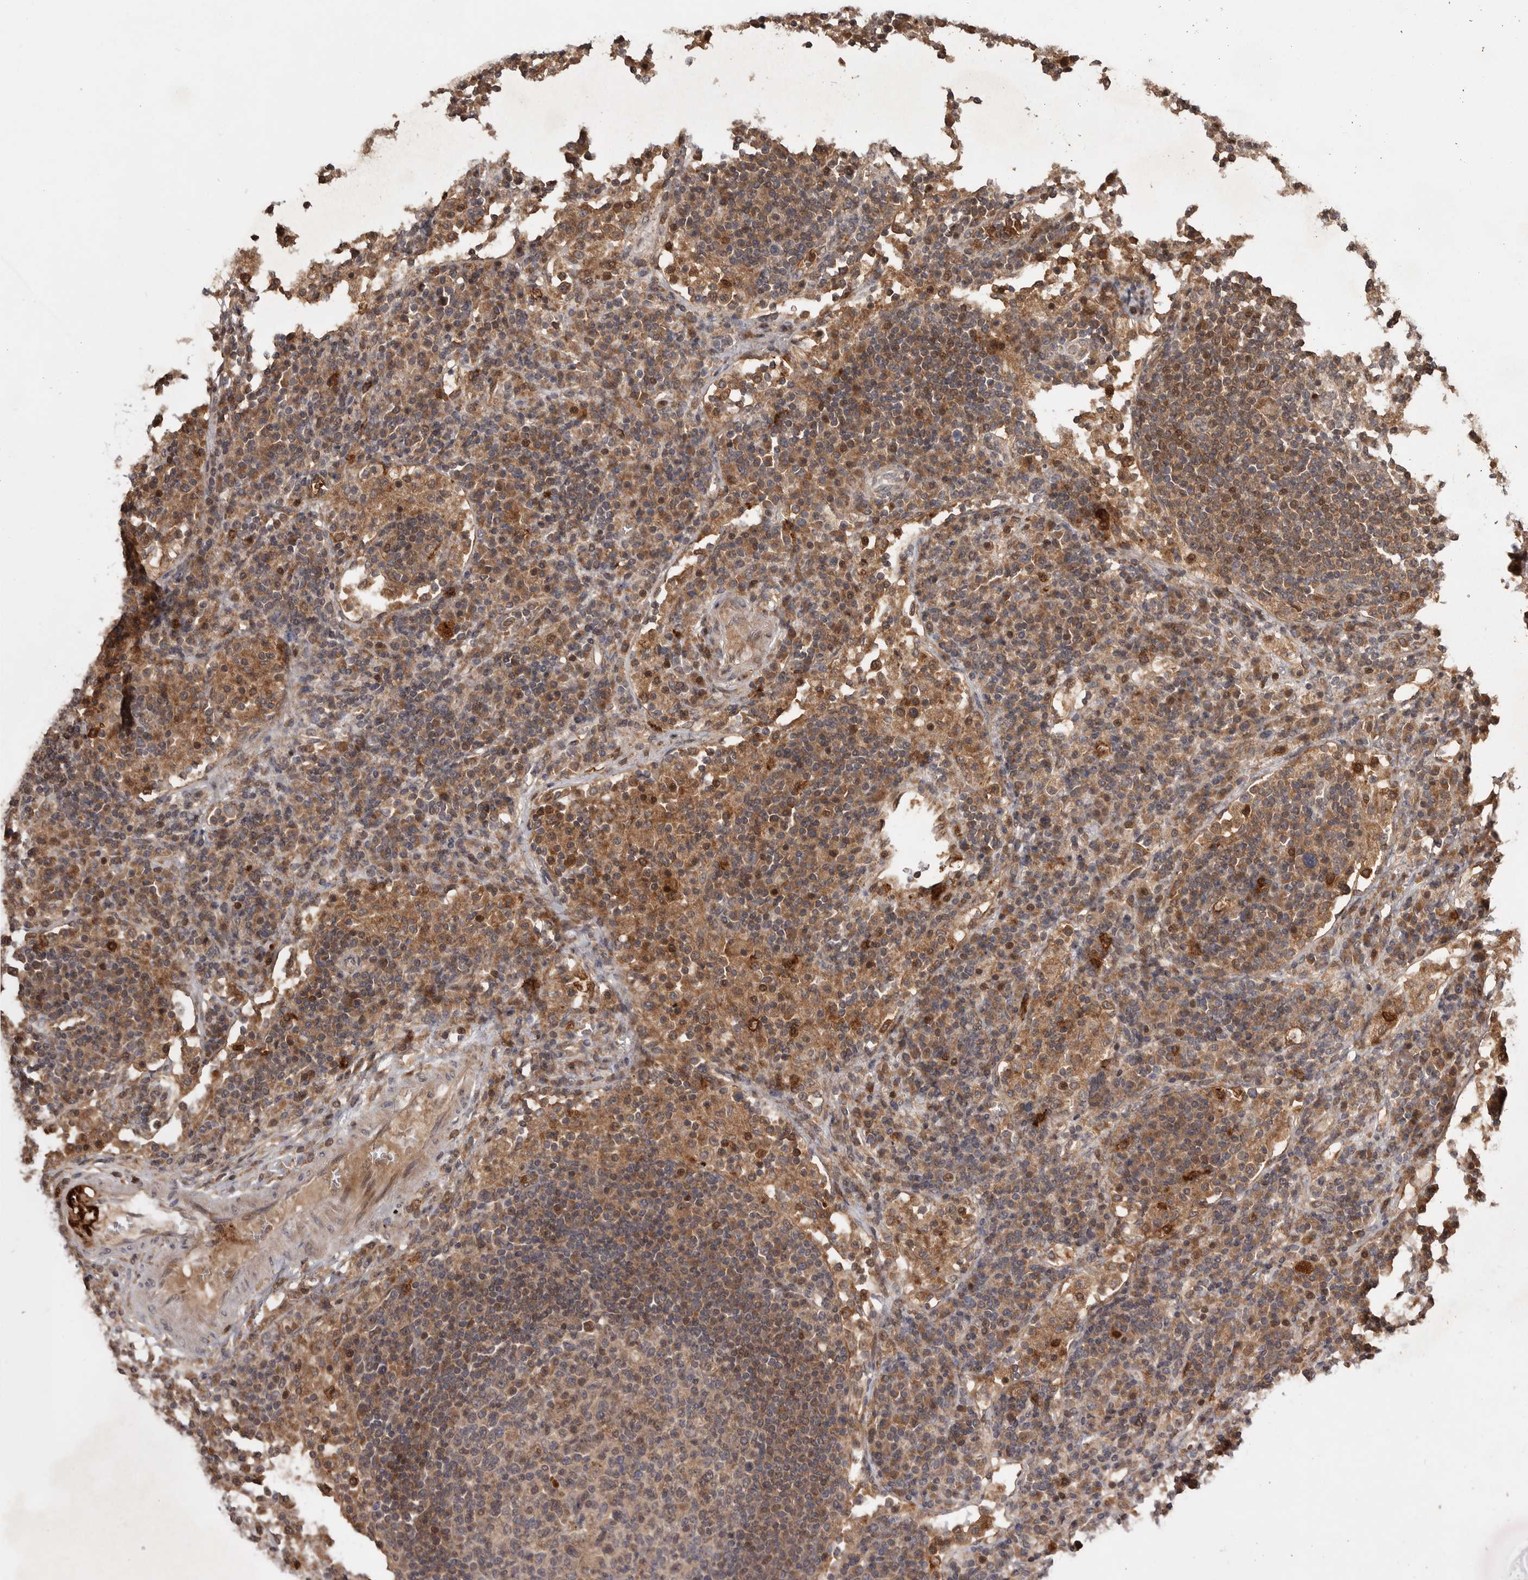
{"staining": {"intensity": "weak", "quantity": "<25%", "location": "cytoplasmic/membranous"}, "tissue": "lymph node", "cell_type": "Germinal center cells", "image_type": "normal", "snomed": [{"axis": "morphology", "description": "Normal tissue, NOS"}, {"axis": "topography", "description": "Lymph node"}], "caption": "This is an immunohistochemistry (IHC) micrograph of unremarkable lymph node. There is no positivity in germinal center cells.", "gene": "VN1R4", "patient": {"sex": "female", "age": 53}}